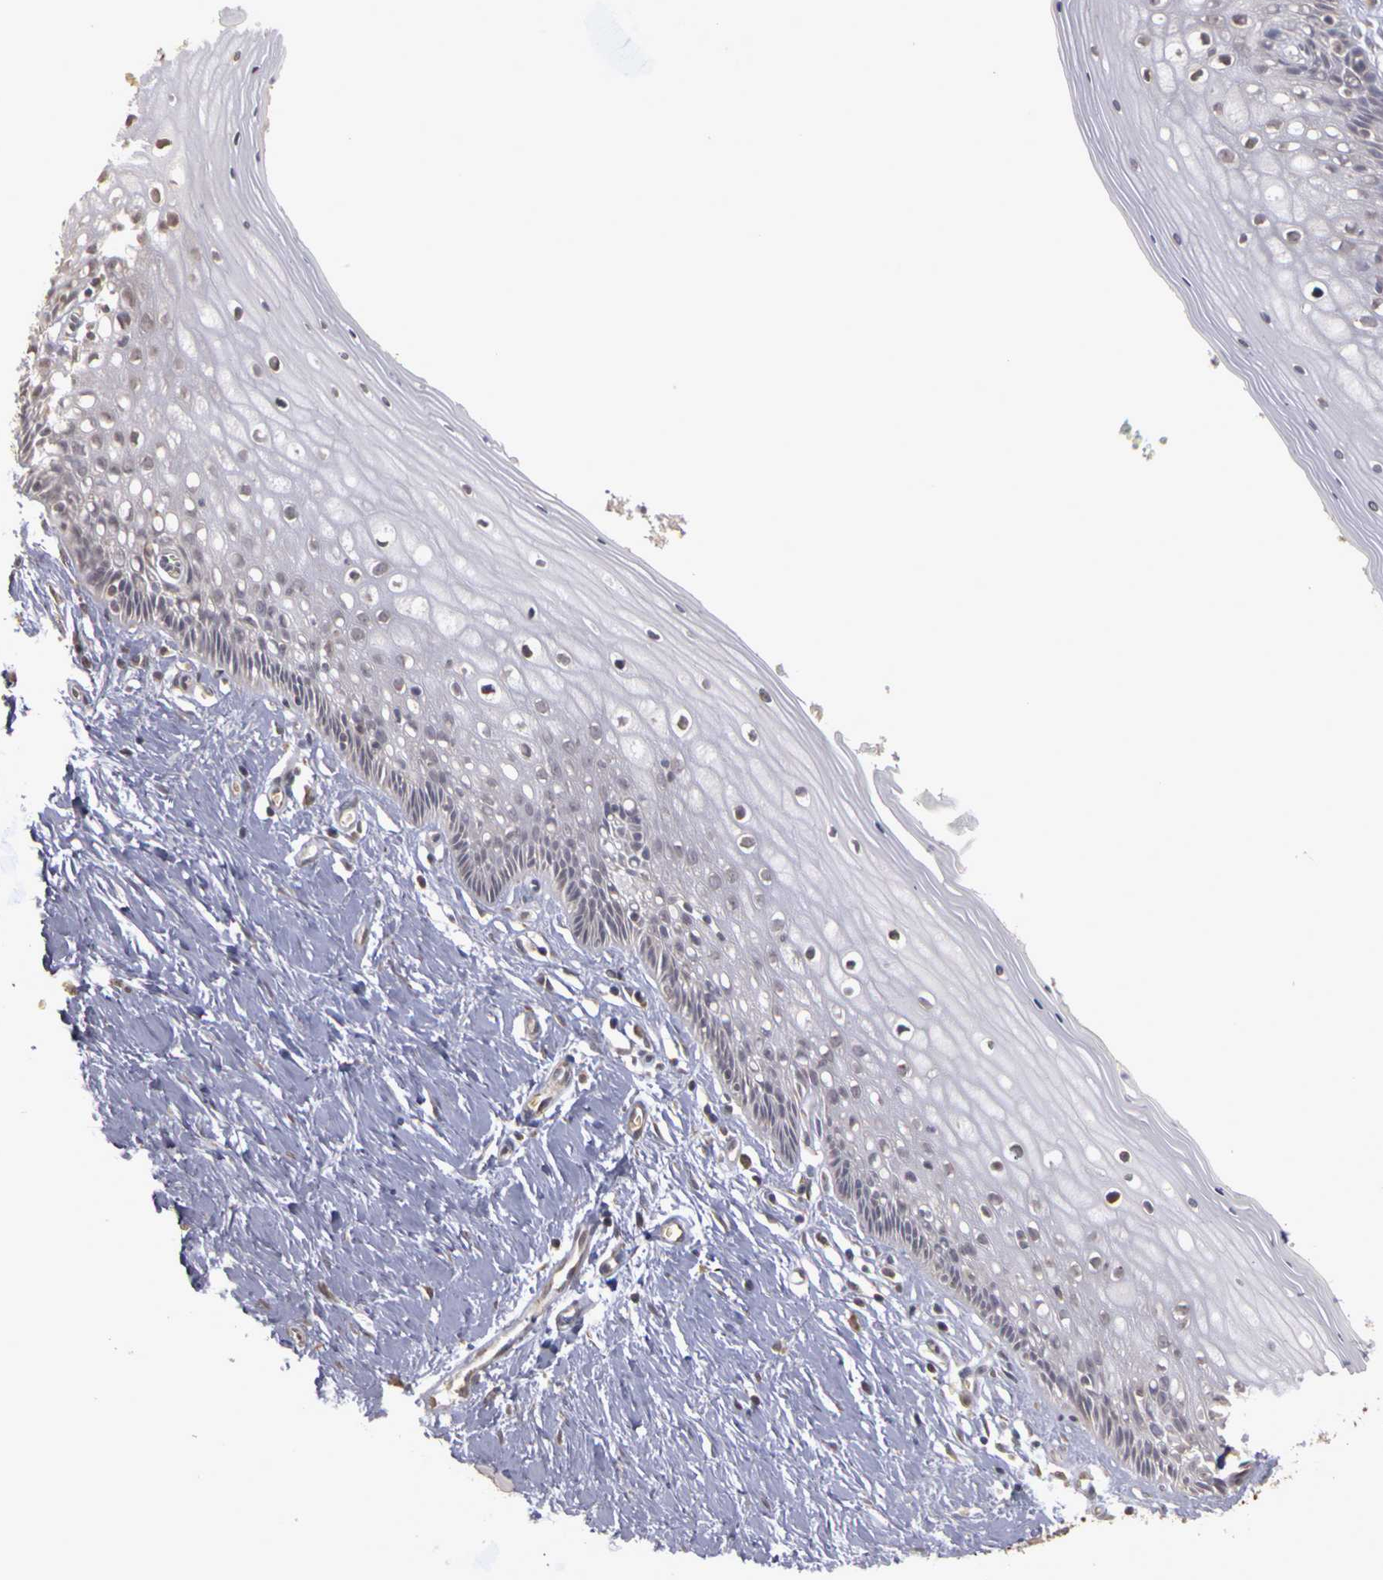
{"staining": {"intensity": "negative", "quantity": "none", "location": "none"}, "tissue": "vagina", "cell_type": "Squamous epithelial cells", "image_type": "normal", "snomed": [{"axis": "morphology", "description": "Normal tissue, NOS"}, {"axis": "topography", "description": "Vagina"}], "caption": "The image exhibits no staining of squamous epithelial cells in unremarkable vagina.", "gene": "FRMD7", "patient": {"sex": "female", "age": 46}}